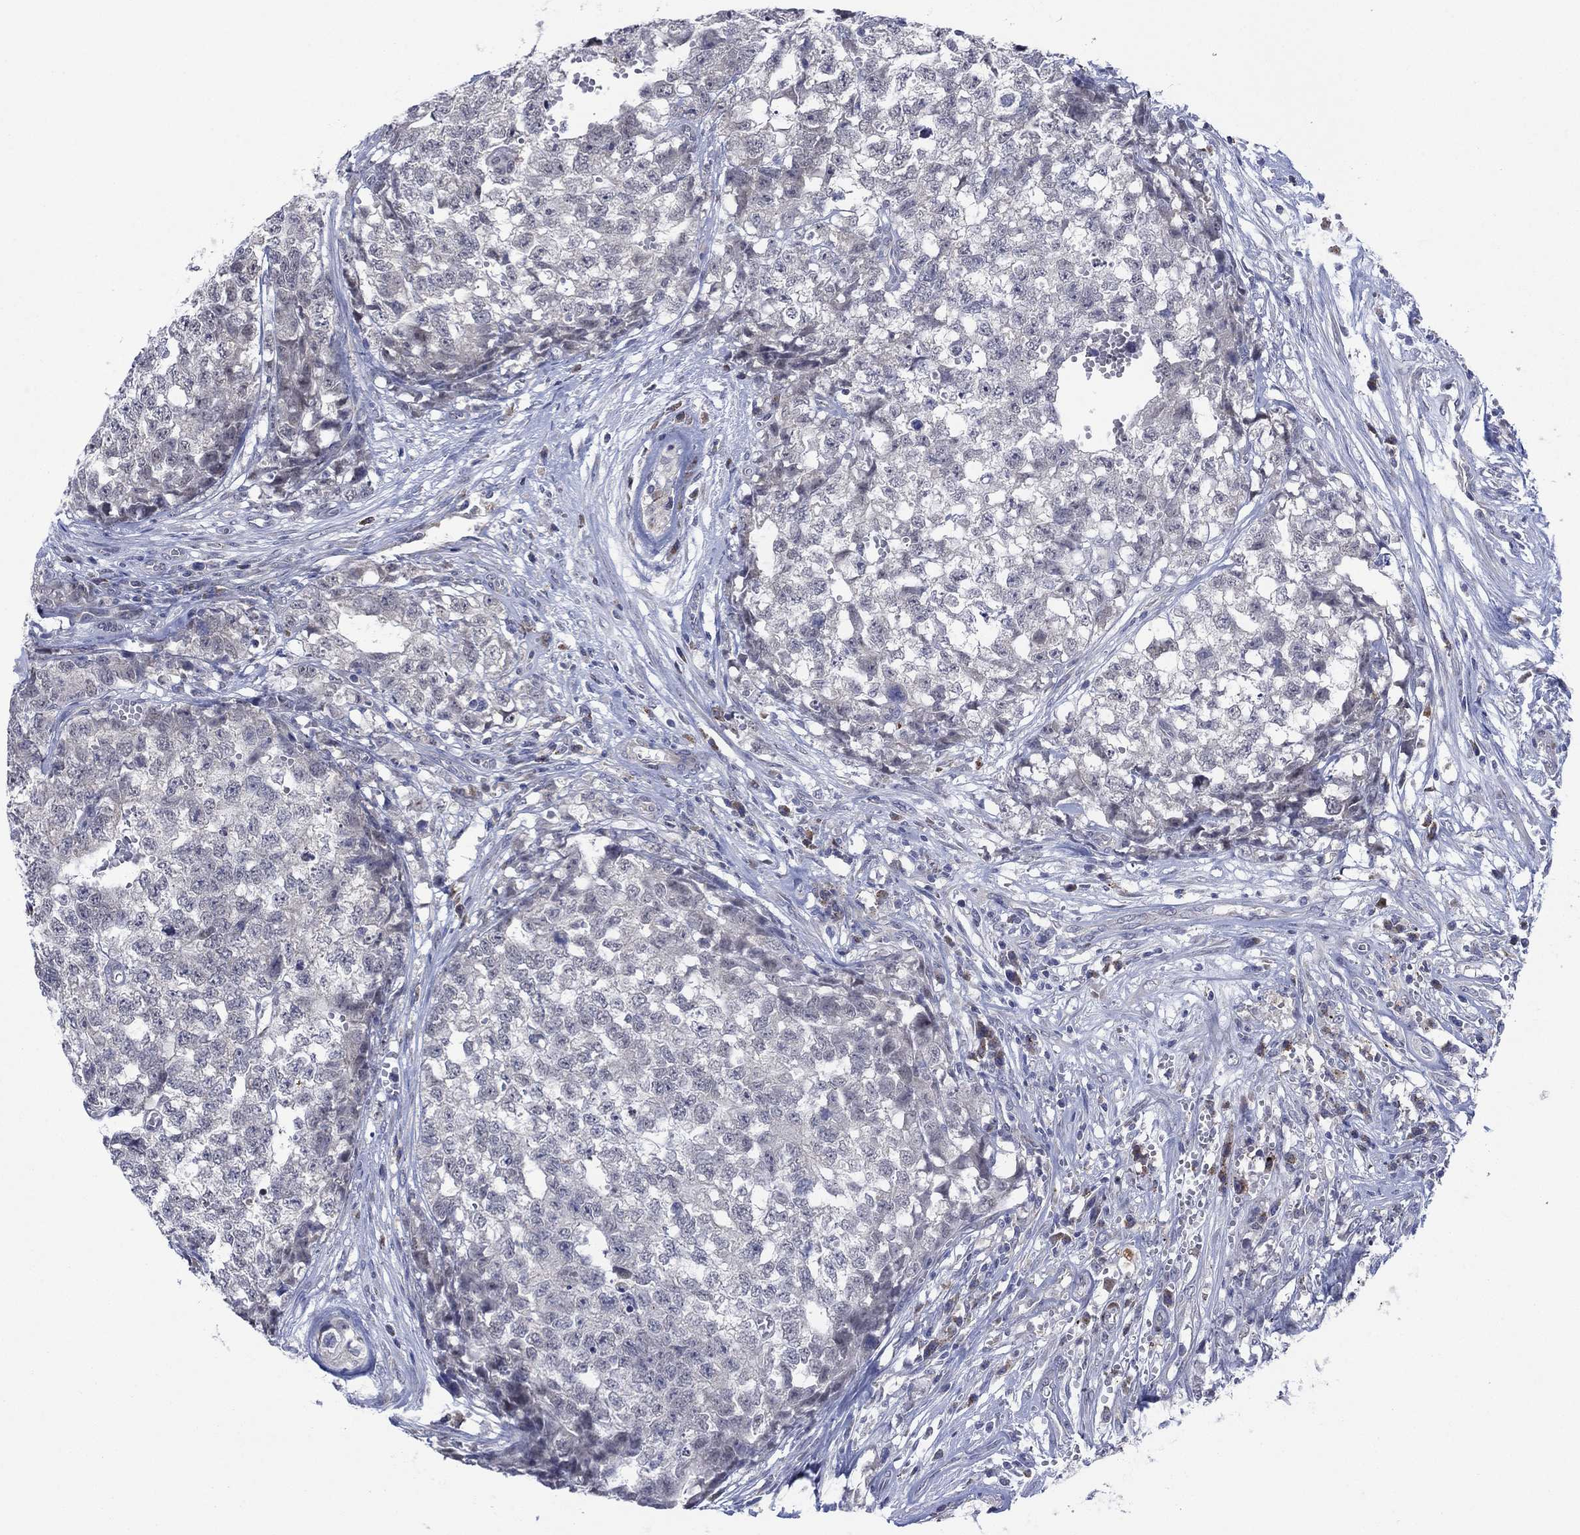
{"staining": {"intensity": "negative", "quantity": "none", "location": "none"}, "tissue": "testis cancer", "cell_type": "Tumor cells", "image_type": "cancer", "snomed": [{"axis": "morphology", "description": "Seminoma, NOS"}, {"axis": "morphology", "description": "Carcinoma, Embryonal, NOS"}, {"axis": "topography", "description": "Testis"}], "caption": "Tumor cells are negative for protein expression in human embryonal carcinoma (testis).", "gene": "SDC1", "patient": {"sex": "male", "age": 22}}